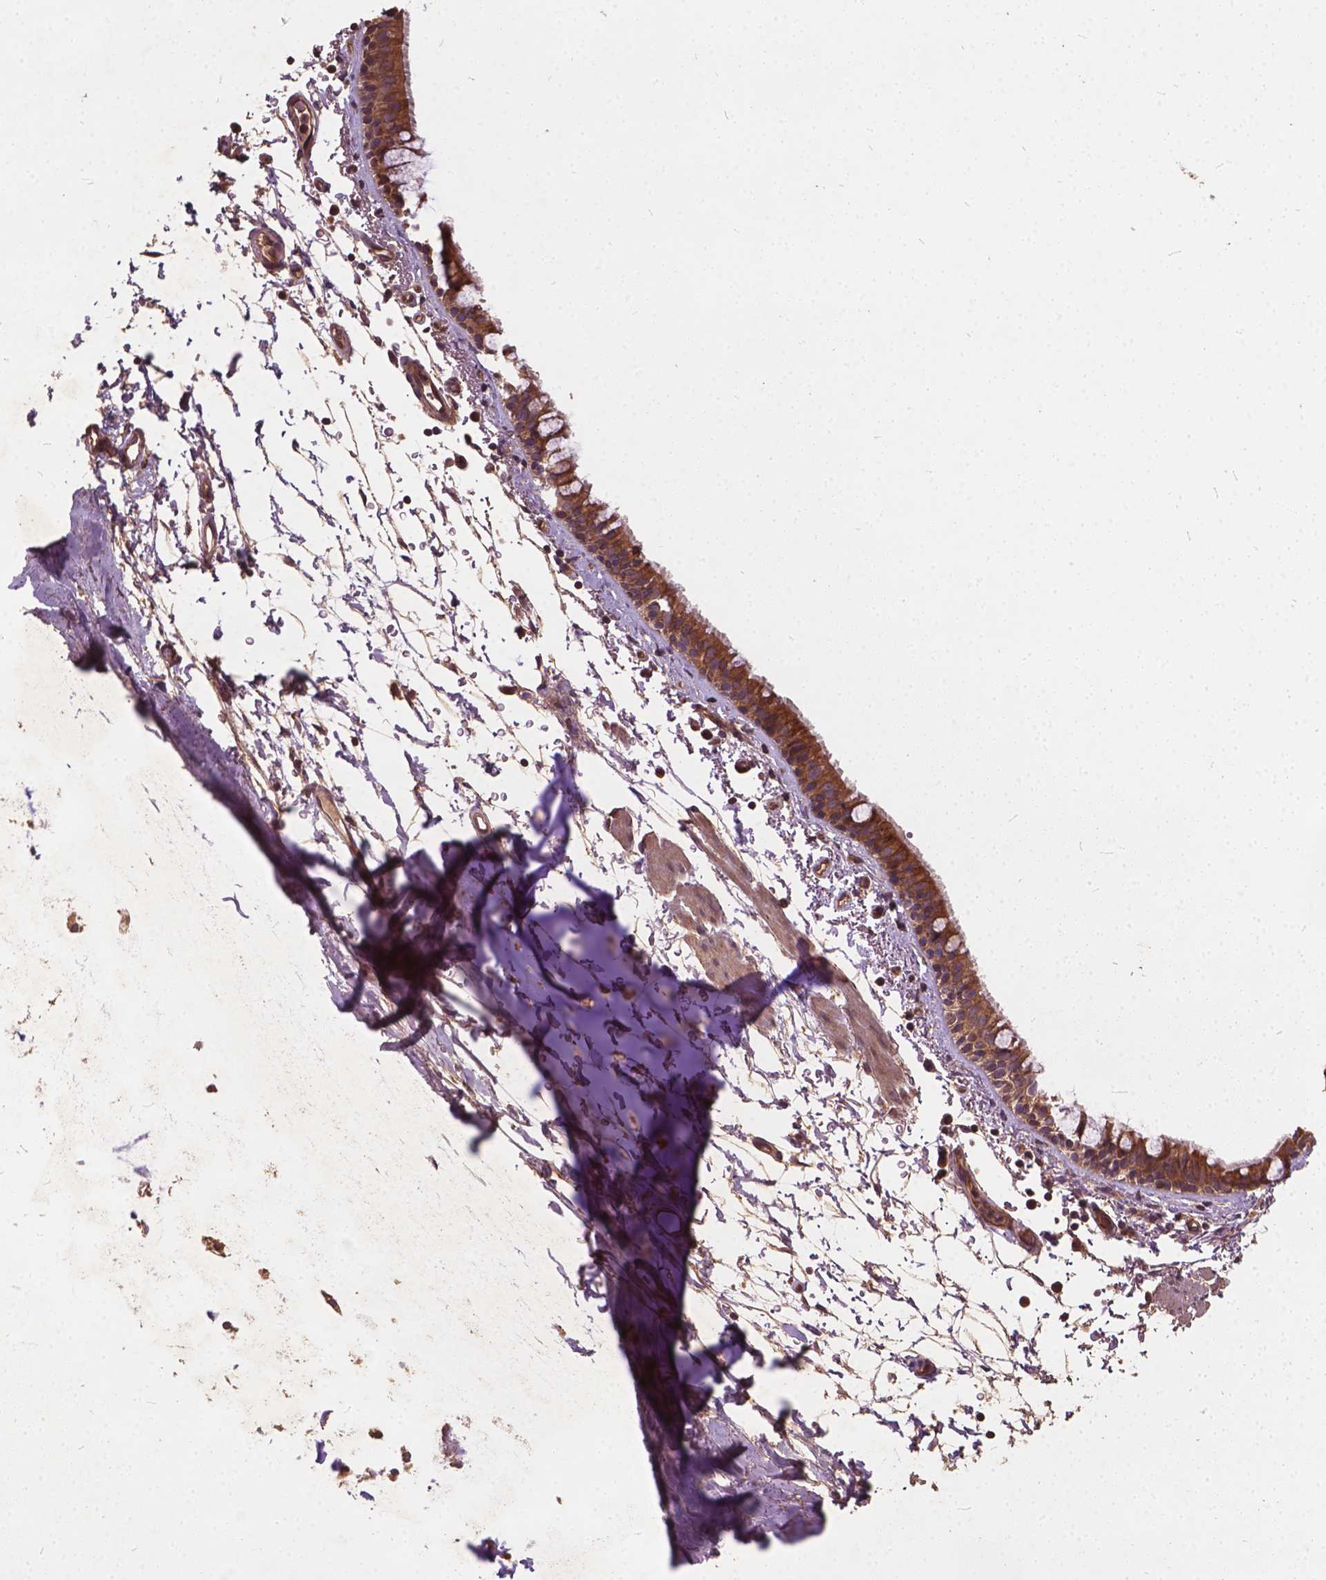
{"staining": {"intensity": "strong", "quantity": ">75%", "location": "cytoplasmic/membranous"}, "tissue": "bronchus", "cell_type": "Respiratory epithelial cells", "image_type": "normal", "snomed": [{"axis": "morphology", "description": "Normal tissue, NOS"}, {"axis": "topography", "description": "Bronchus"}], "caption": "Protein analysis of unremarkable bronchus displays strong cytoplasmic/membranous positivity in approximately >75% of respiratory epithelial cells. The staining is performed using DAB brown chromogen to label protein expression. The nuclei are counter-stained blue using hematoxylin.", "gene": "UBXN2A", "patient": {"sex": "female", "age": 61}}